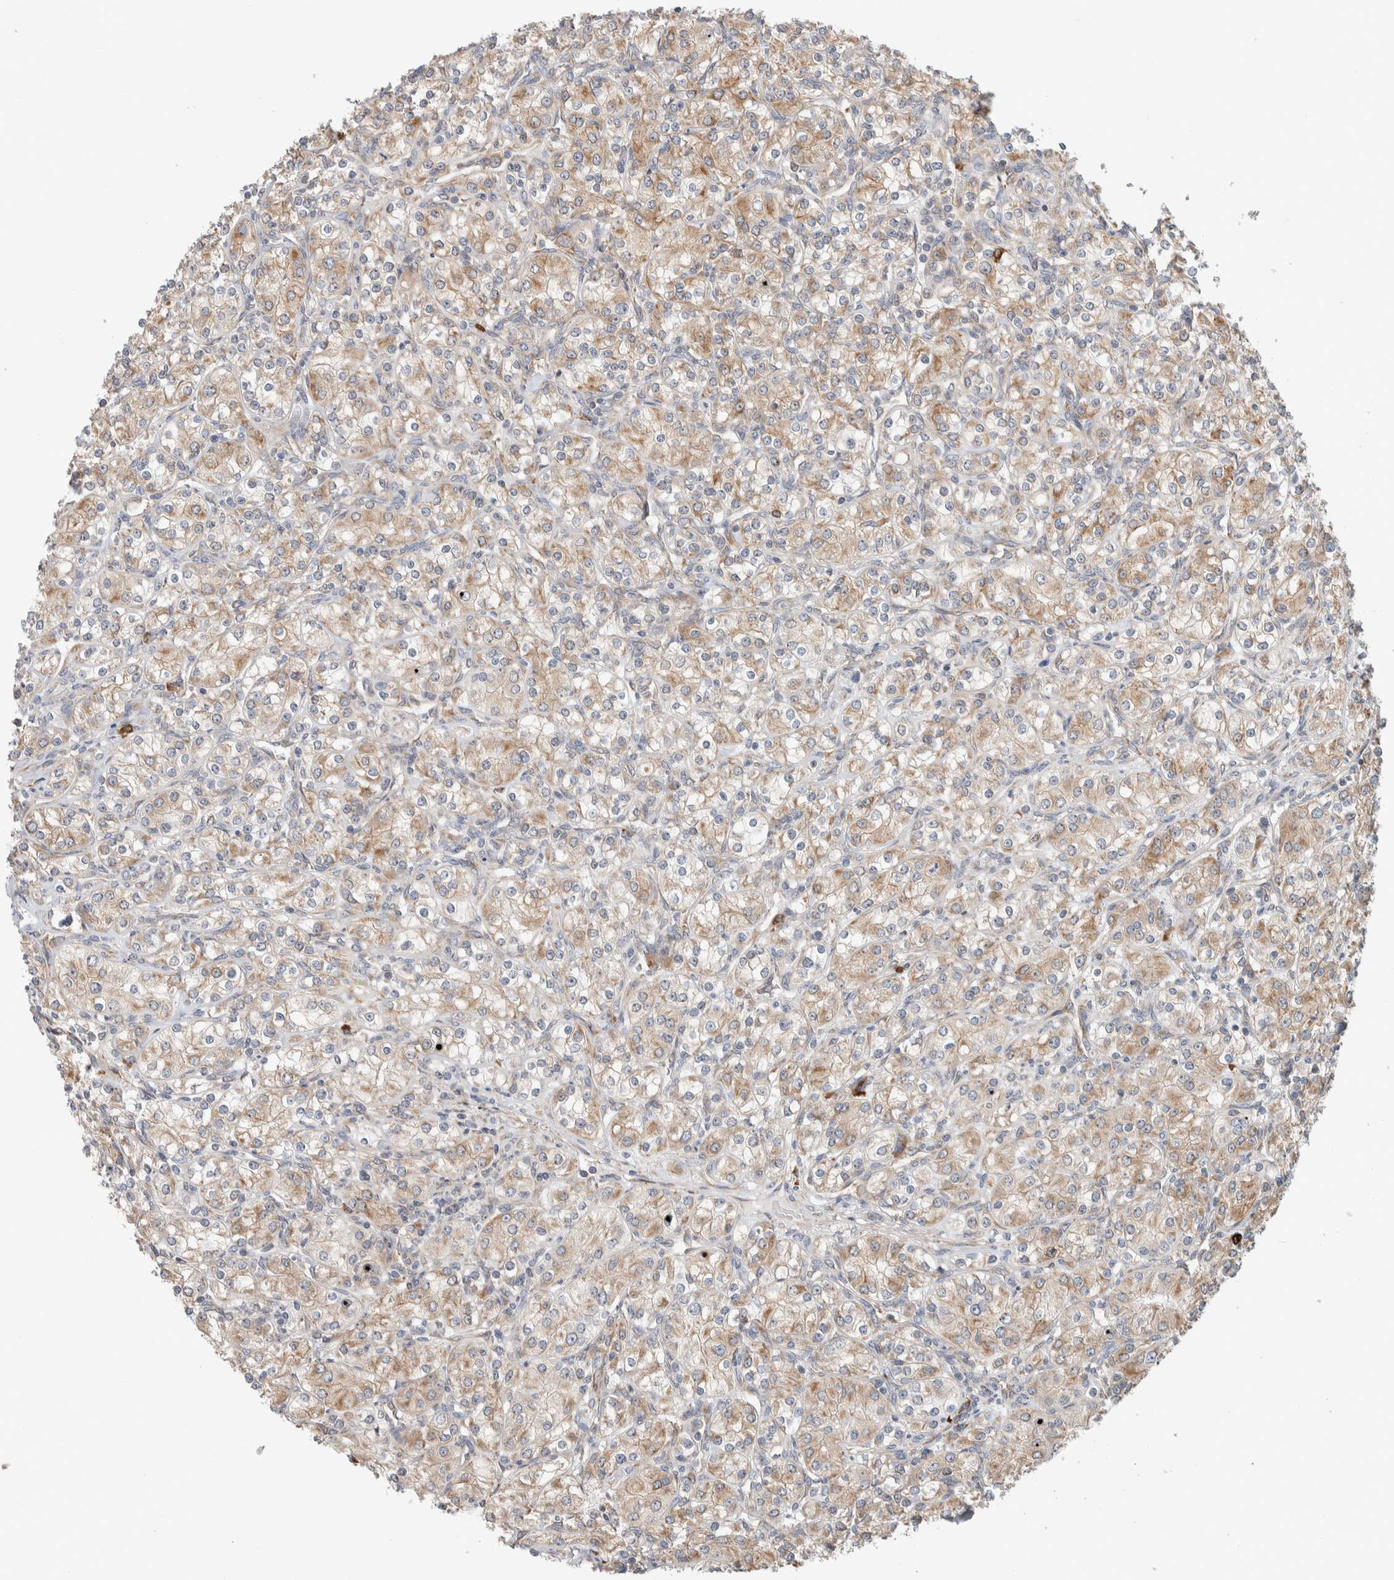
{"staining": {"intensity": "weak", "quantity": ">75%", "location": "cytoplasmic/membranous"}, "tissue": "renal cancer", "cell_type": "Tumor cells", "image_type": "cancer", "snomed": [{"axis": "morphology", "description": "Adenocarcinoma, NOS"}, {"axis": "topography", "description": "Kidney"}], "caption": "Tumor cells demonstrate low levels of weak cytoplasmic/membranous expression in about >75% of cells in renal cancer. The staining was performed using DAB (3,3'-diaminobenzidine) to visualize the protein expression in brown, while the nuclei were stained in blue with hematoxylin (Magnification: 20x).", "gene": "ADCY8", "patient": {"sex": "male", "age": 77}}